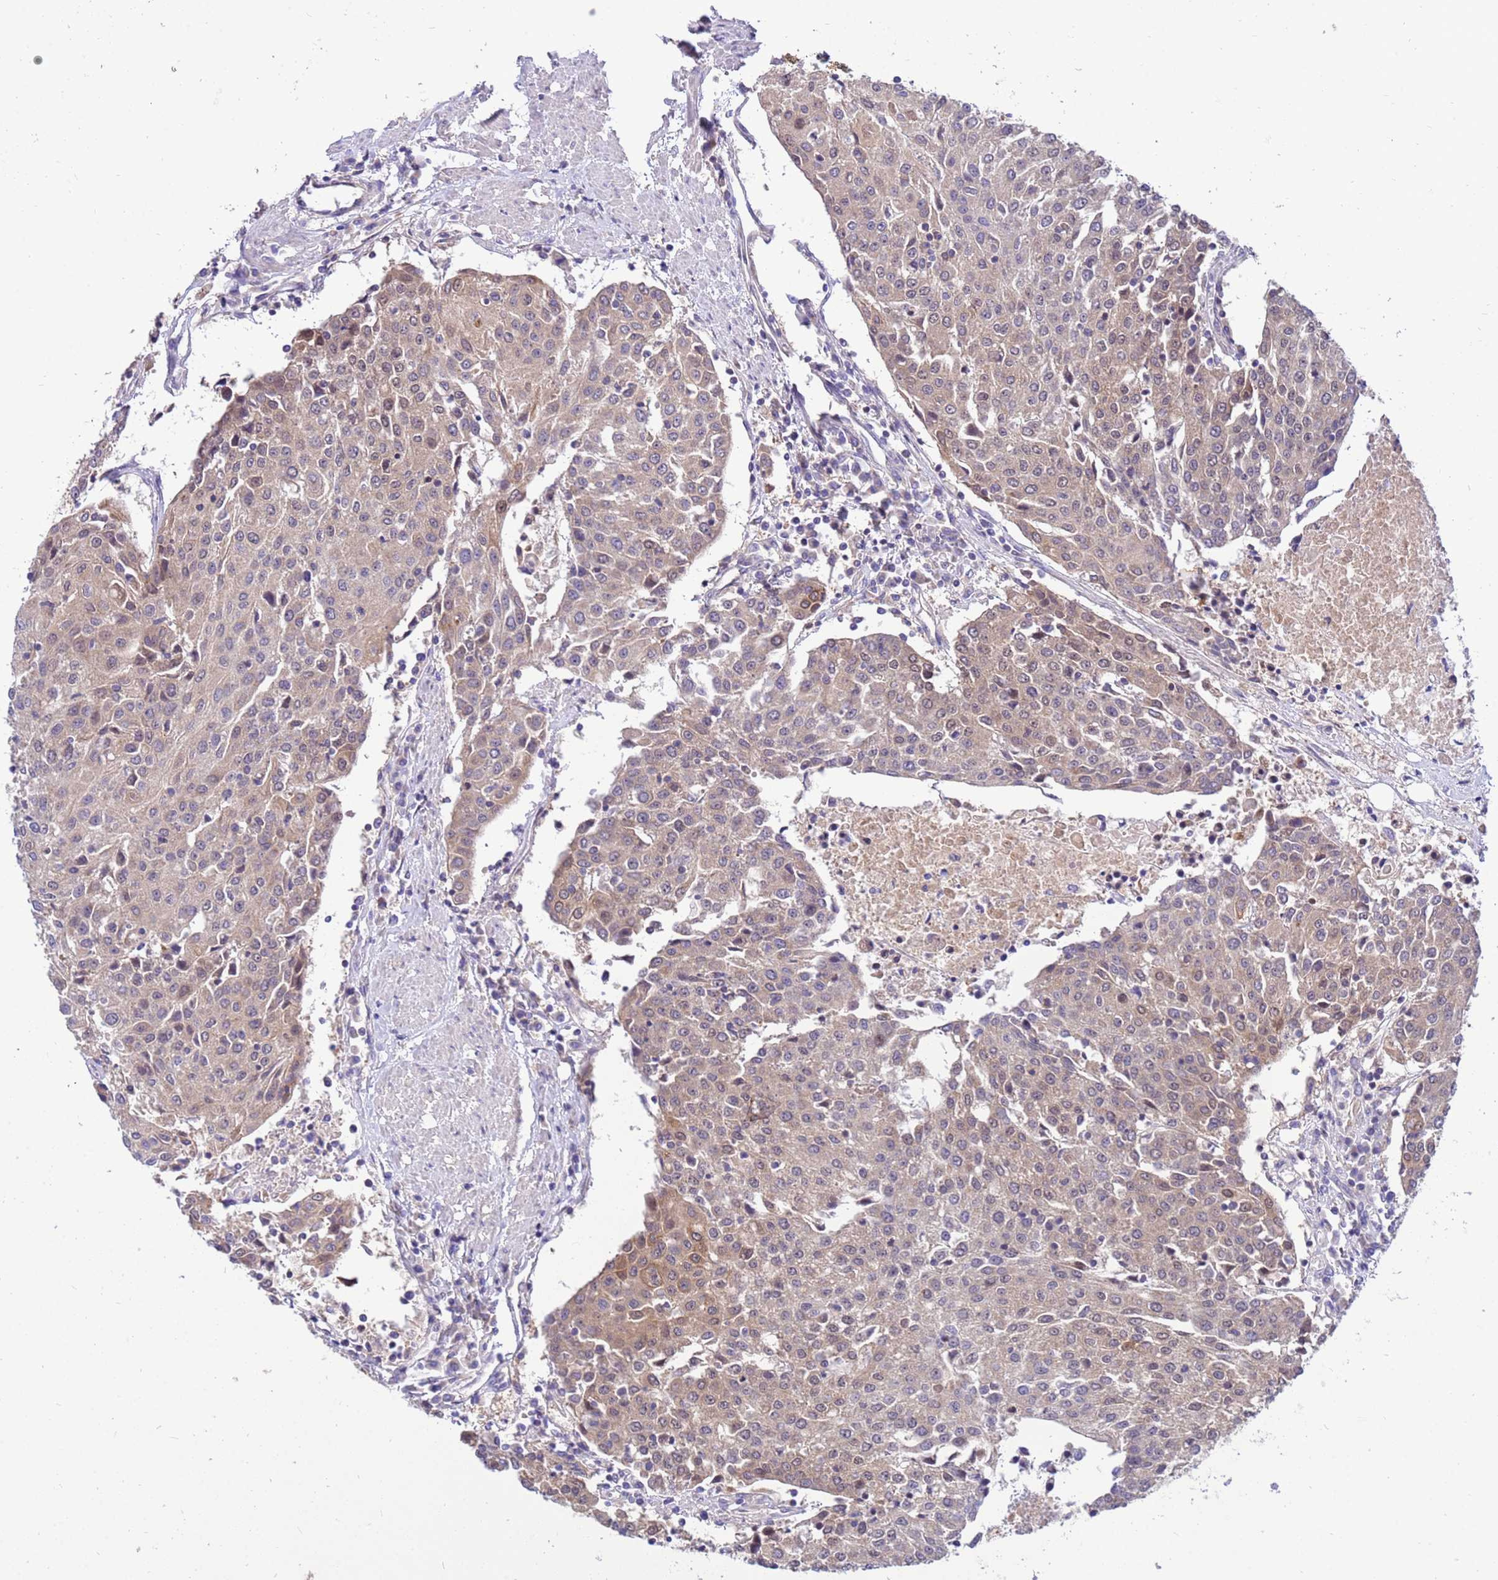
{"staining": {"intensity": "weak", "quantity": "25%-75%", "location": "cytoplasmic/membranous"}, "tissue": "urothelial cancer", "cell_type": "Tumor cells", "image_type": "cancer", "snomed": [{"axis": "morphology", "description": "Urothelial carcinoma, High grade"}, {"axis": "topography", "description": "Urinary bladder"}], "caption": "Weak cytoplasmic/membranous positivity is appreciated in approximately 25%-75% of tumor cells in urothelial cancer.", "gene": "GET3", "patient": {"sex": "female", "age": 85}}